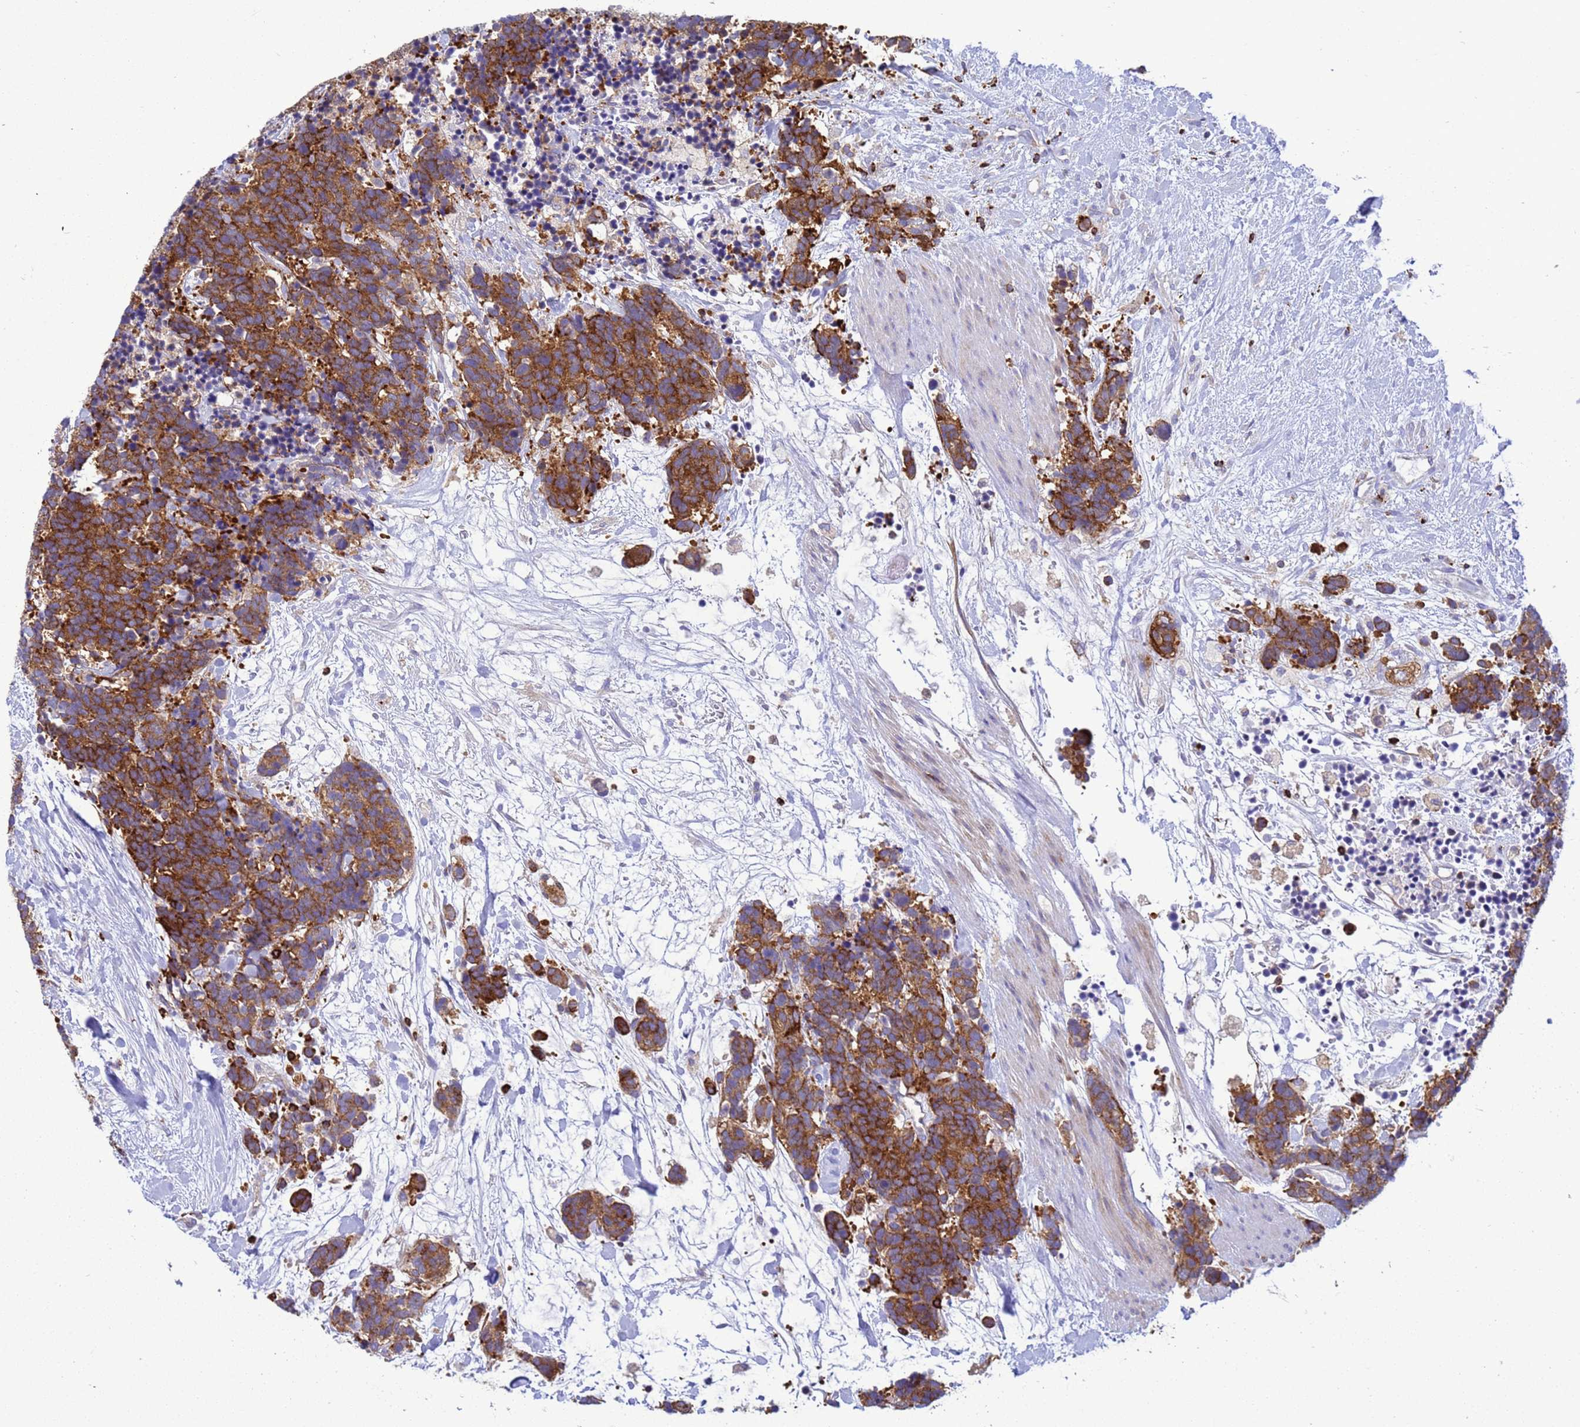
{"staining": {"intensity": "moderate", "quantity": ">75%", "location": "cytoplasmic/membranous"}, "tissue": "carcinoid", "cell_type": "Tumor cells", "image_type": "cancer", "snomed": [{"axis": "morphology", "description": "Carcinoma, NOS"}, {"axis": "morphology", "description": "Carcinoid, malignant, NOS"}, {"axis": "topography", "description": "Prostate"}], "caption": "Brown immunohistochemical staining in carcinoid demonstrates moderate cytoplasmic/membranous positivity in about >75% of tumor cells.", "gene": "EZR", "patient": {"sex": "male", "age": 57}}